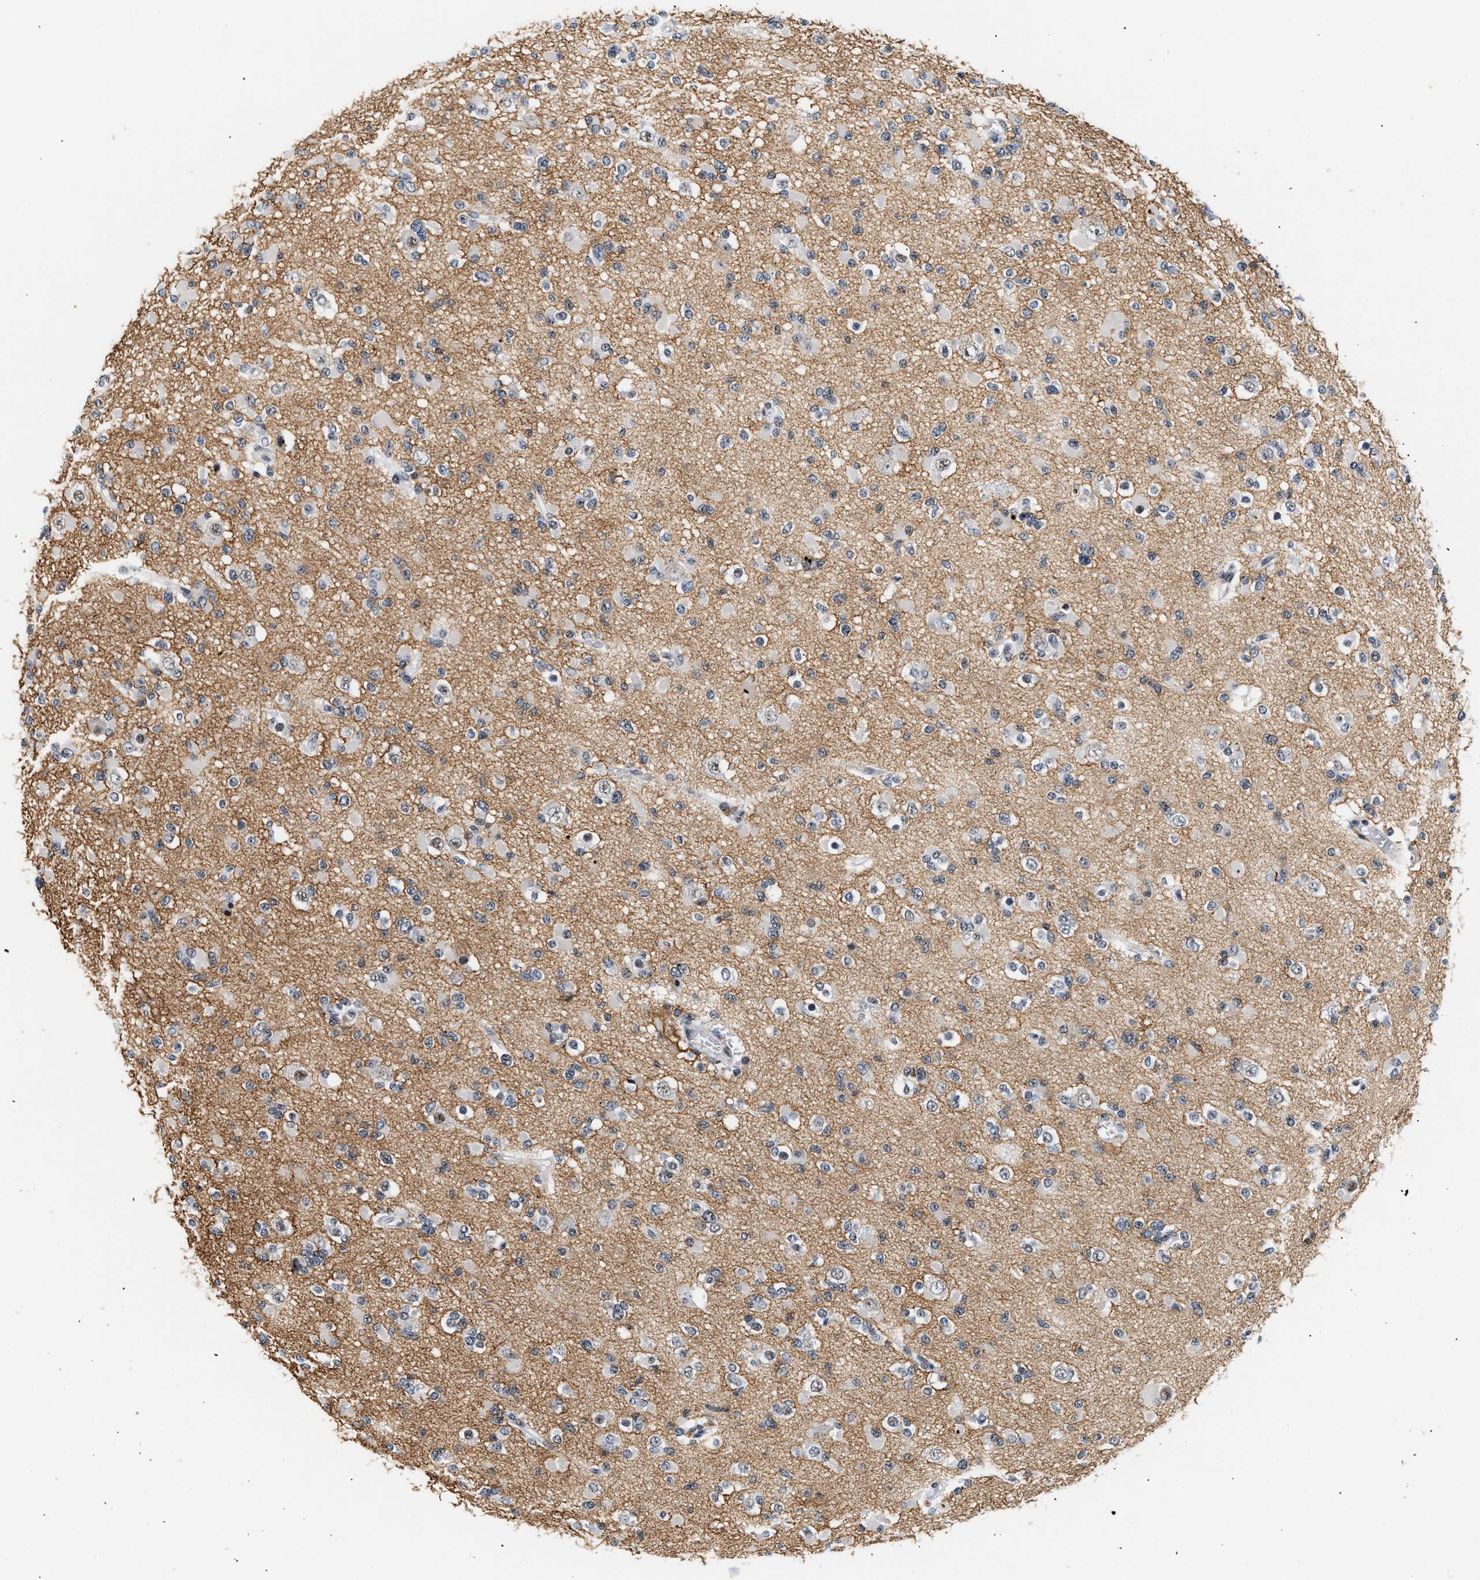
{"staining": {"intensity": "weak", "quantity": "<25%", "location": "cytoplasmic/membranous"}, "tissue": "glioma", "cell_type": "Tumor cells", "image_type": "cancer", "snomed": [{"axis": "morphology", "description": "Glioma, malignant, Low grade"}, {"axis": "topography", "description": "Brain"}], "caption": "This is an IHC image of malignant low-grade glioma. There is no staining in tumor cells.", "gene": "THOC1", "patient": {"sex": "female", "age": 22}}